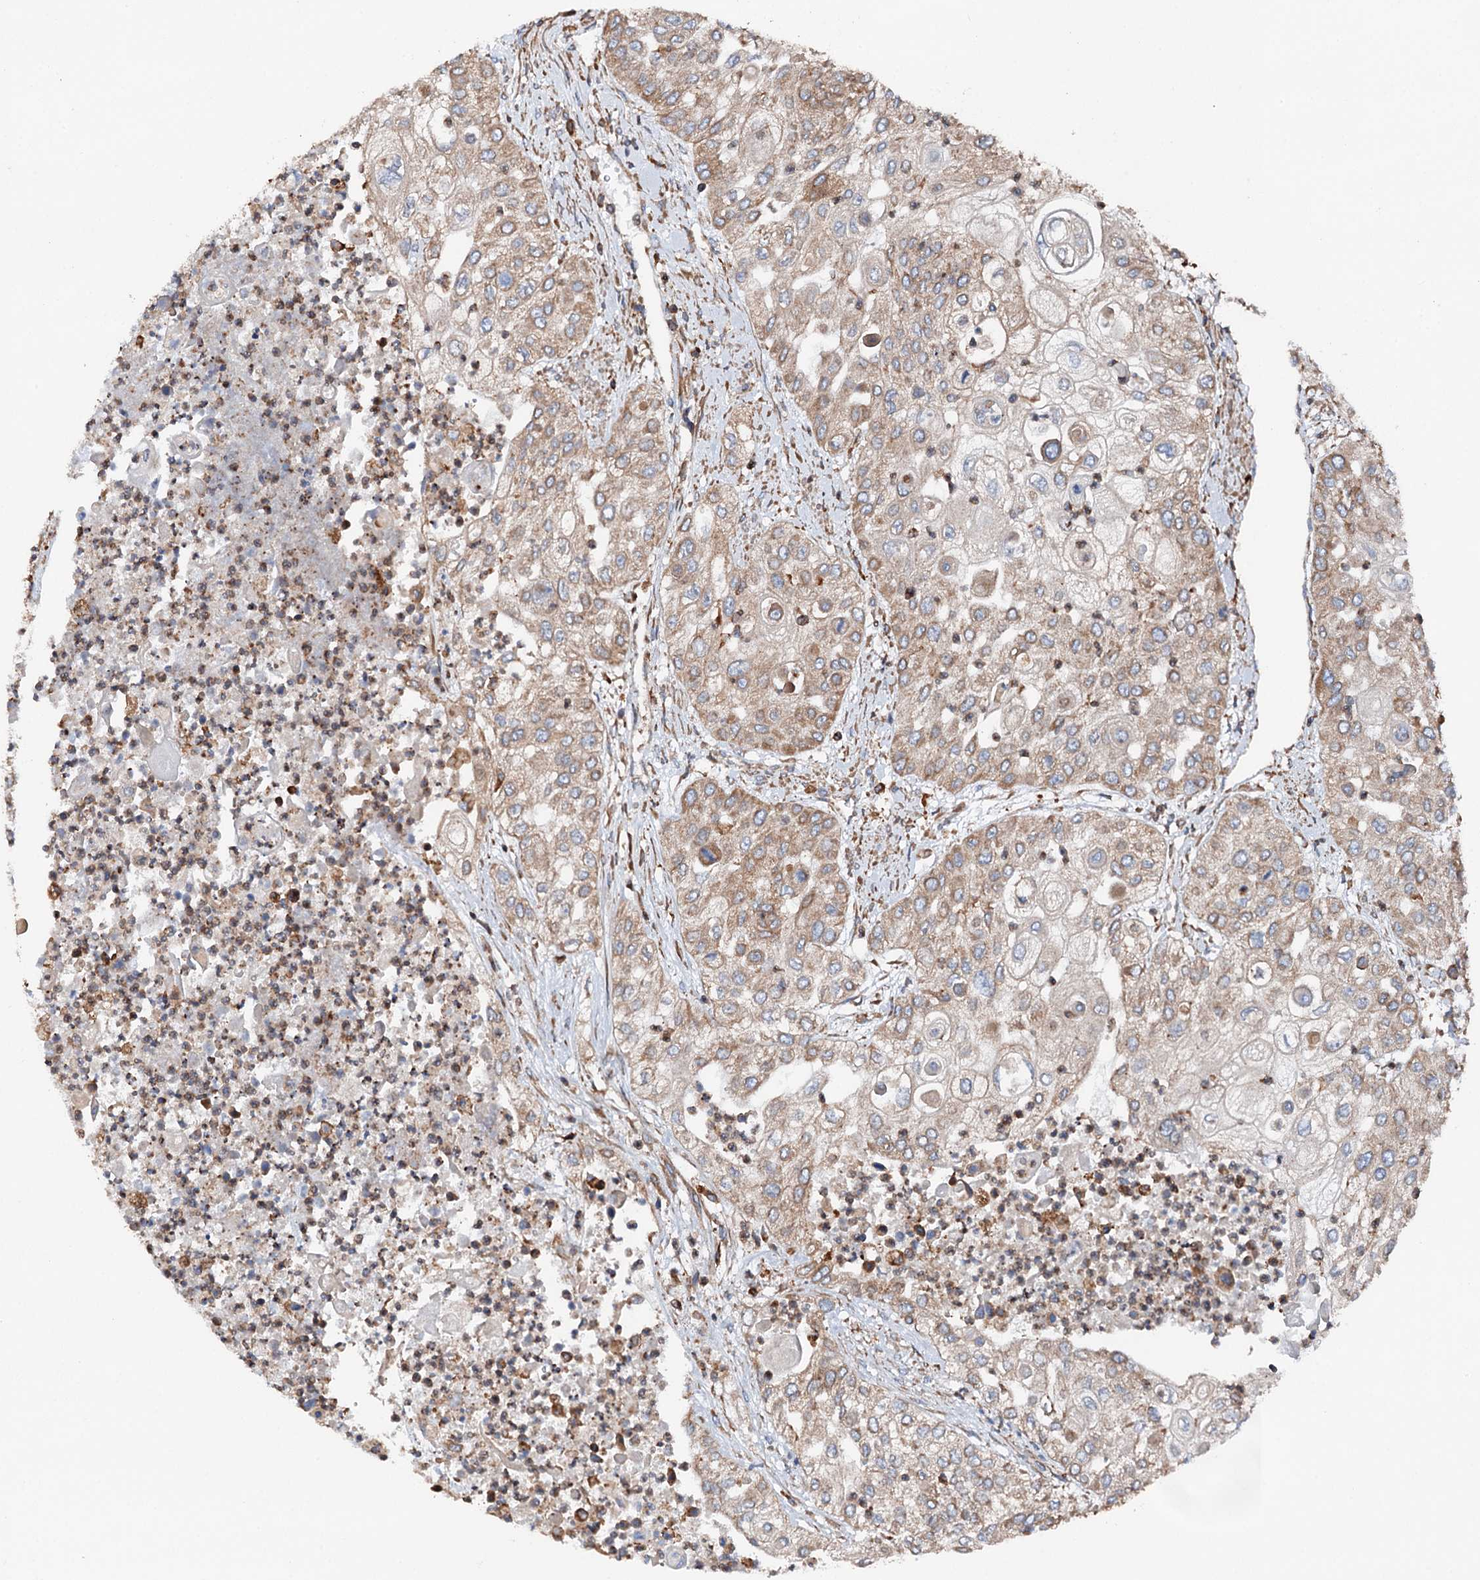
{"staining": {"intensity": "weak", "quantity": "<25%", "location": "cytoplasmic/membranous"}, "tissue": "urothelial cancer", "cell_type": "Tumor cells", "image_type": "cancer", "snomed": [{"axis": "morphology", "description": "Urothelial carcinoma, High grade"}, {"axis": "topography", "description": "Urinary bladder"}], "caption": "Photomicrograph shows no significant protein expression in tumor cells of urothelial cancer.", "gene": "ERP29", "patient": {"sex": "female", "age": 79}}